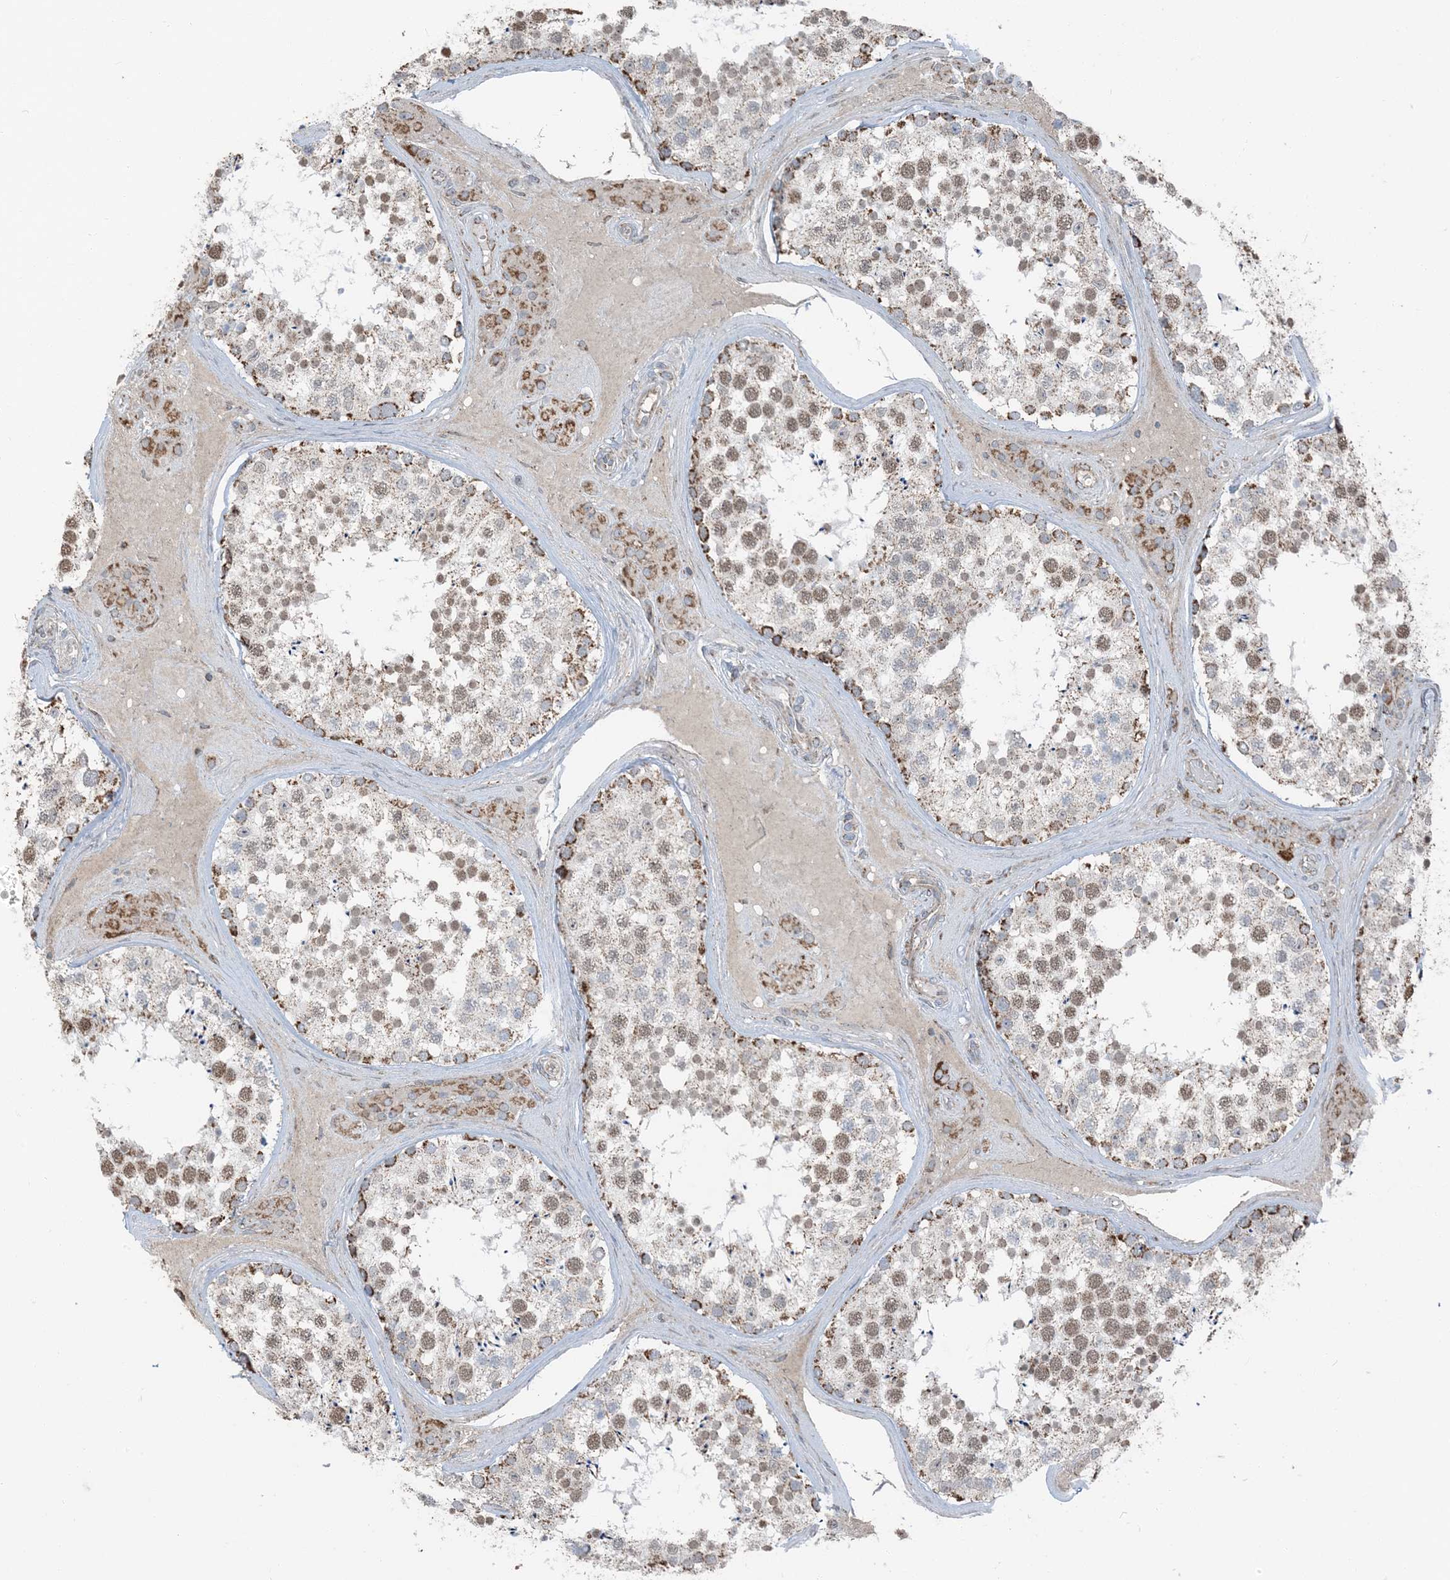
{"staining": {"intensity": "moderate", "quantity": ">75%", "location": "cytoplasmic/membranous,nuclear"}, "tissue": "testis", "cell_type": "Cells in seminiferous ducts", "image_type": "normal", "snomed": [{"axis": "morphology", "description": "Normal tissue, NOS"}, {"axis": "topography", "description": "Testis"}], "caption": "IHC micrograph of normal testis stained for a protein (brown), which shows medium levels of moderate cytoplasmic/membranous,nuclear expression in about >75% of cells in seminiferous ducts.", "gene": "PILRB", "patient": {"sex": "male", "age": 46}}